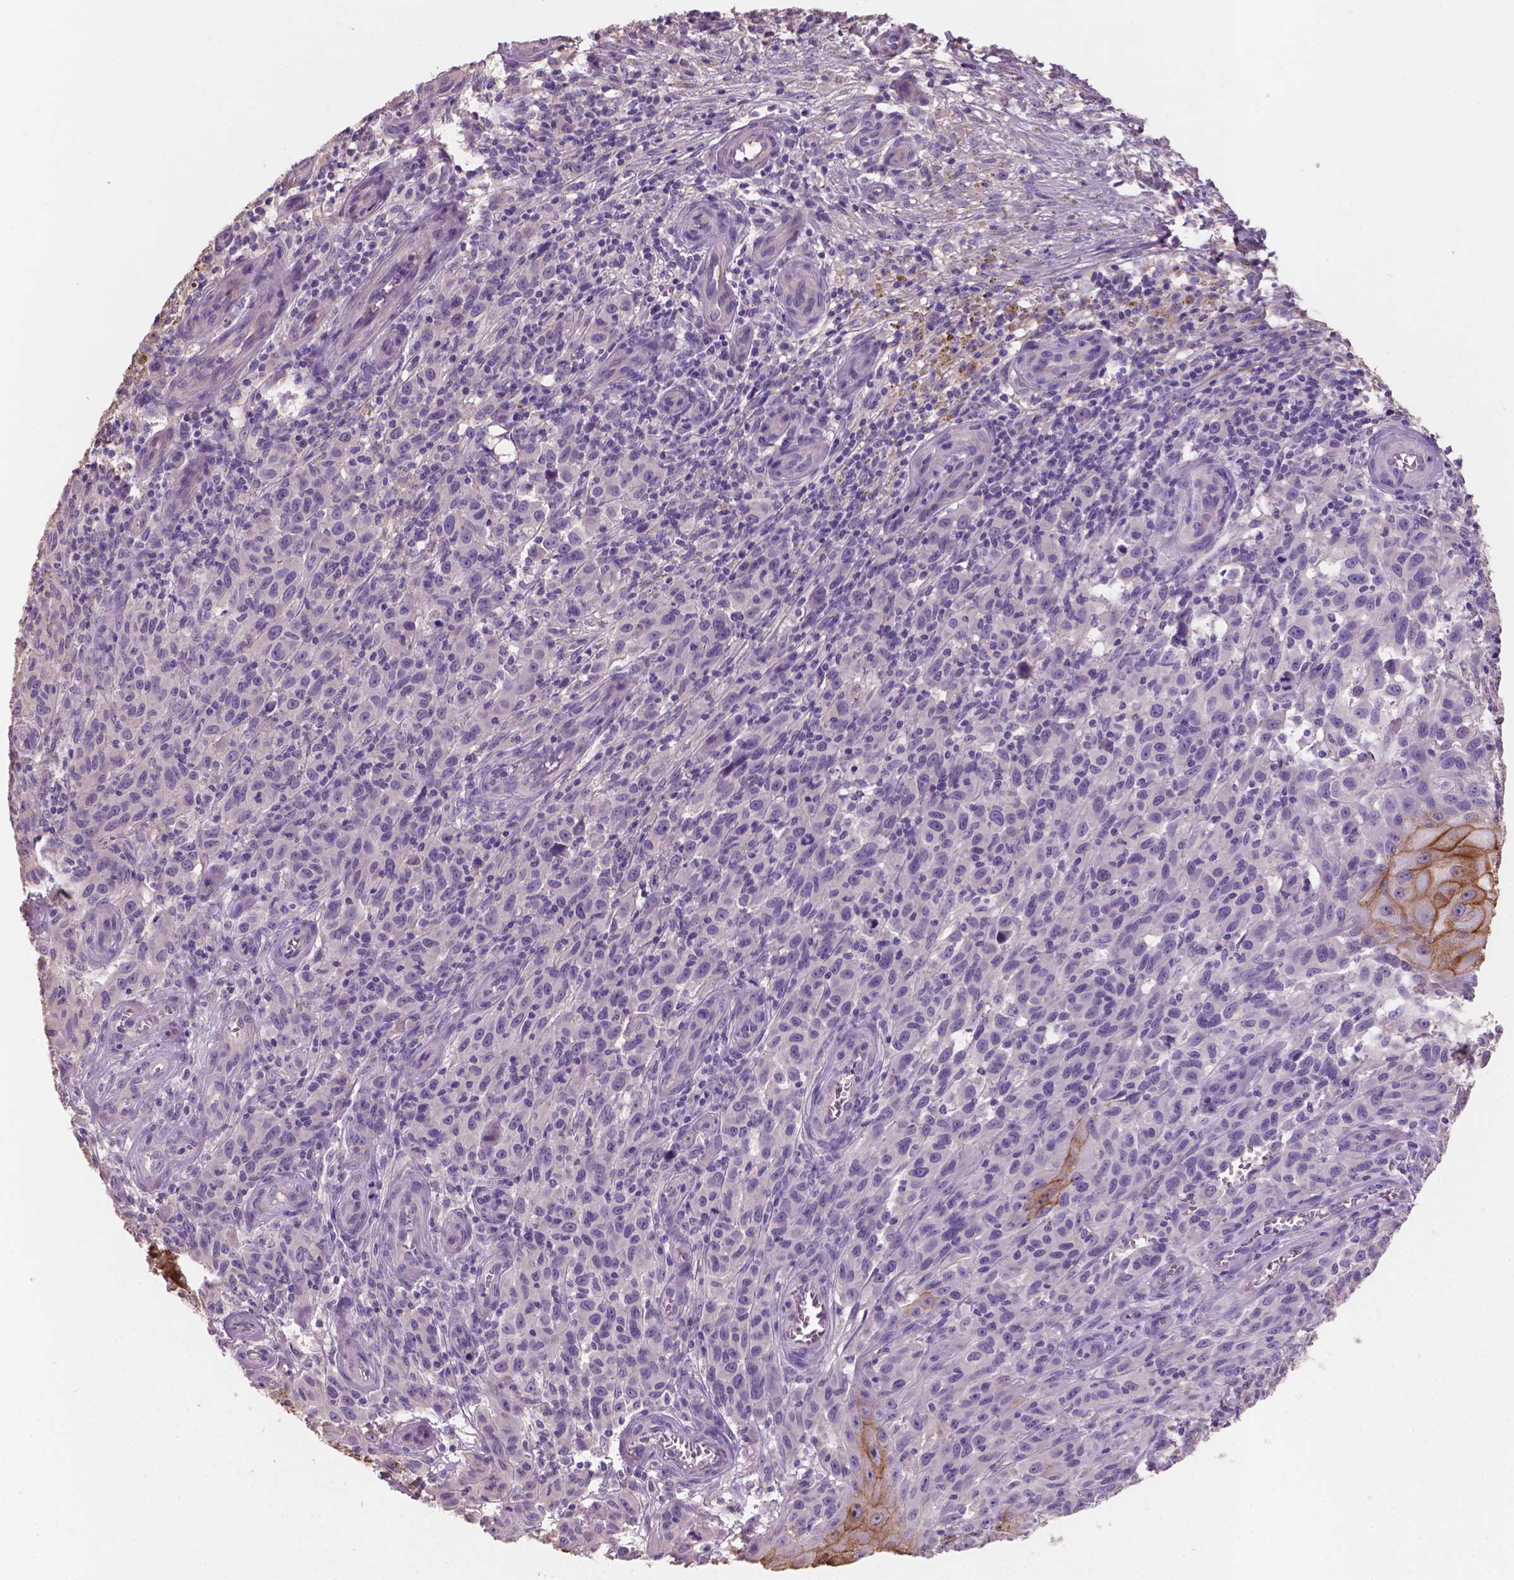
{"staining": {"intensity": "negative", "quantity": "none", "location": "none"}, "tissue": "melanoma", "cell_type": "Tumor cells", "image_type": "cancer", "snomed": [{"axis": "morphology", "description": "Malignant melanoma, NOS"}, {"axis": "topography", "description": "Skin"}], "caption": "The immunohistochemistry micrograph has no significant positivity in tumor cells of malignant melanoma tissue.", "gene": "SBSN", "patient": {"sex": "female", "age": 53}}